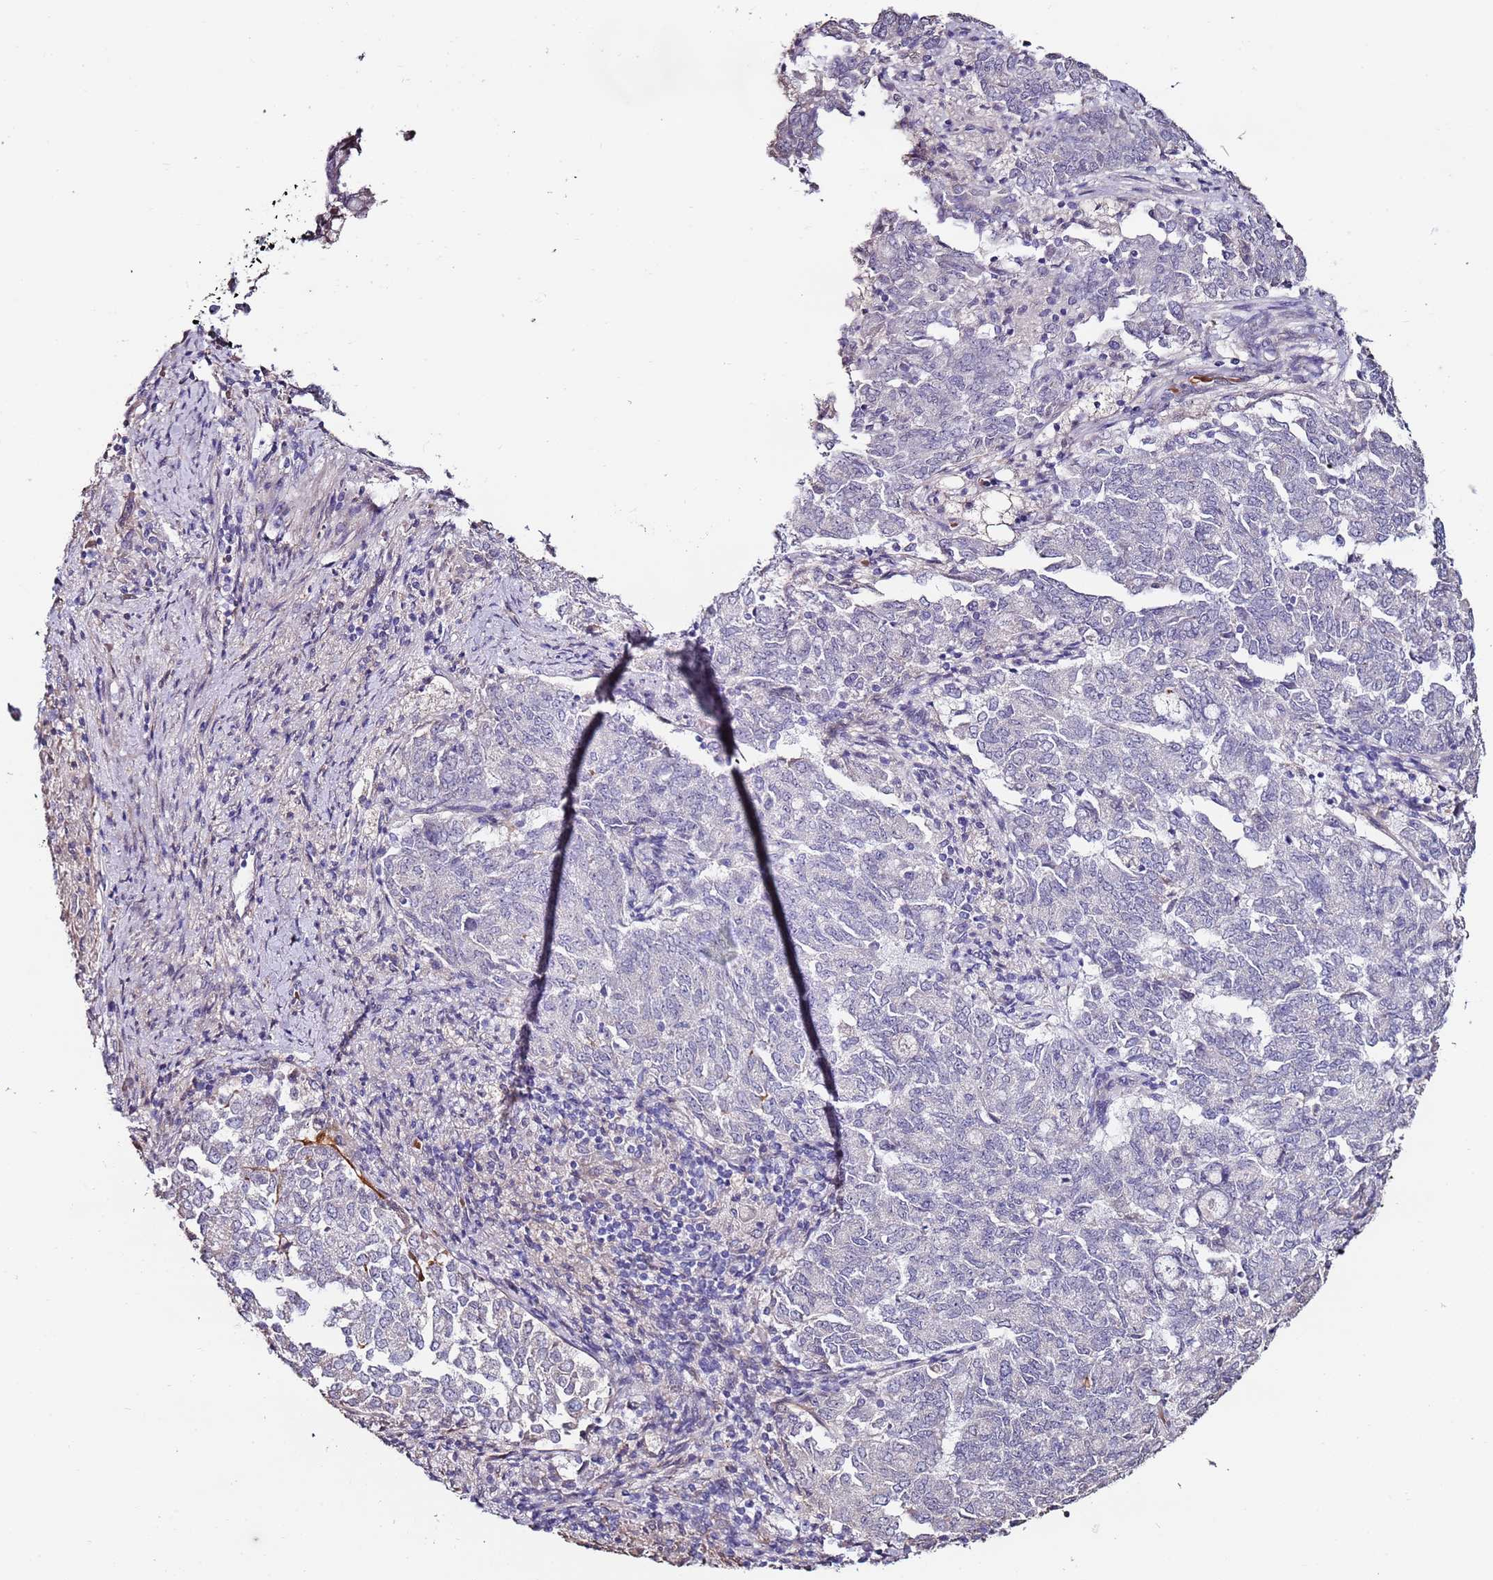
{"staining": {"intensity": "negative", "quantity": "none", "location": "none"}, "tissue": "endometrial cancer", "cell_type": "Tumor cells", "image_type": "cancer", "snomed": [{"axis": "morphology", "description": "Adenocarcinoma, NOS"}, {"axis": "topography", "description": "Endometrium"}], "caption": "This is an immunohistochemistry micrograph of human endometrial adenocarcinoma. There is no positivity in tumor cells.", "gene": "C3orf80", "patient": {"sex": "female", "age": 80}}